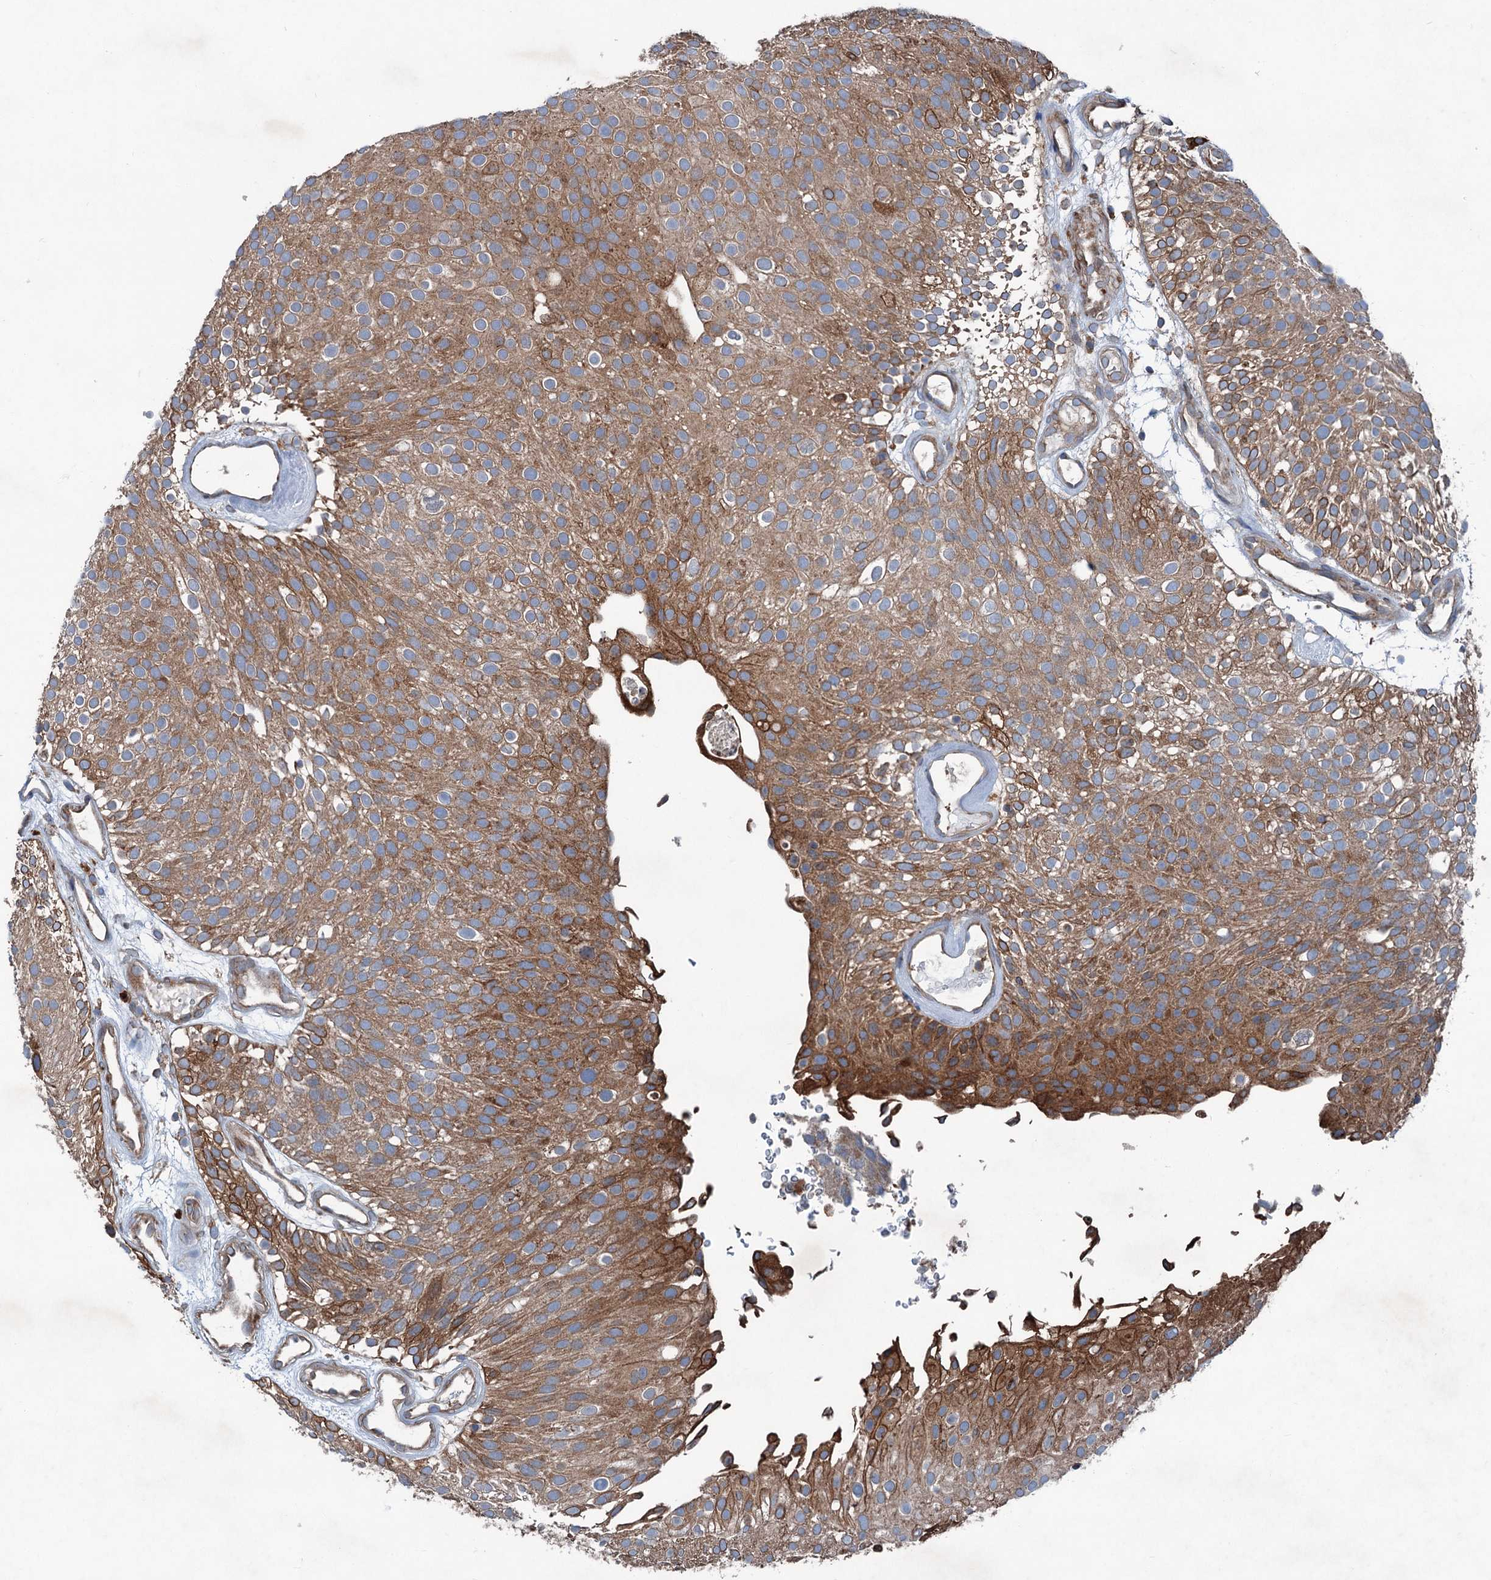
{"staining": {"intensity": "moderate", "quantity": ">75%", "location": "cytoplasmic/membranous"}, "tissue": "urothelial cancer", "cell_type": "Tumor cells", "image_type": "cancer", "snomed": [{"axis": "morphology", "description": "Urothelial carcinoma, Low grade"}, {"axis": "topography", "description": "Urinary bladder"}], "caption": "Protein expression analysis of urothelial carcinoma (low-grade) reveals moderate cytoplasmic/membranous staining in approximately >75% of tumor cells.", "gene": "CALCOCO1", "patient": {"sex": "male", "age": 78}}